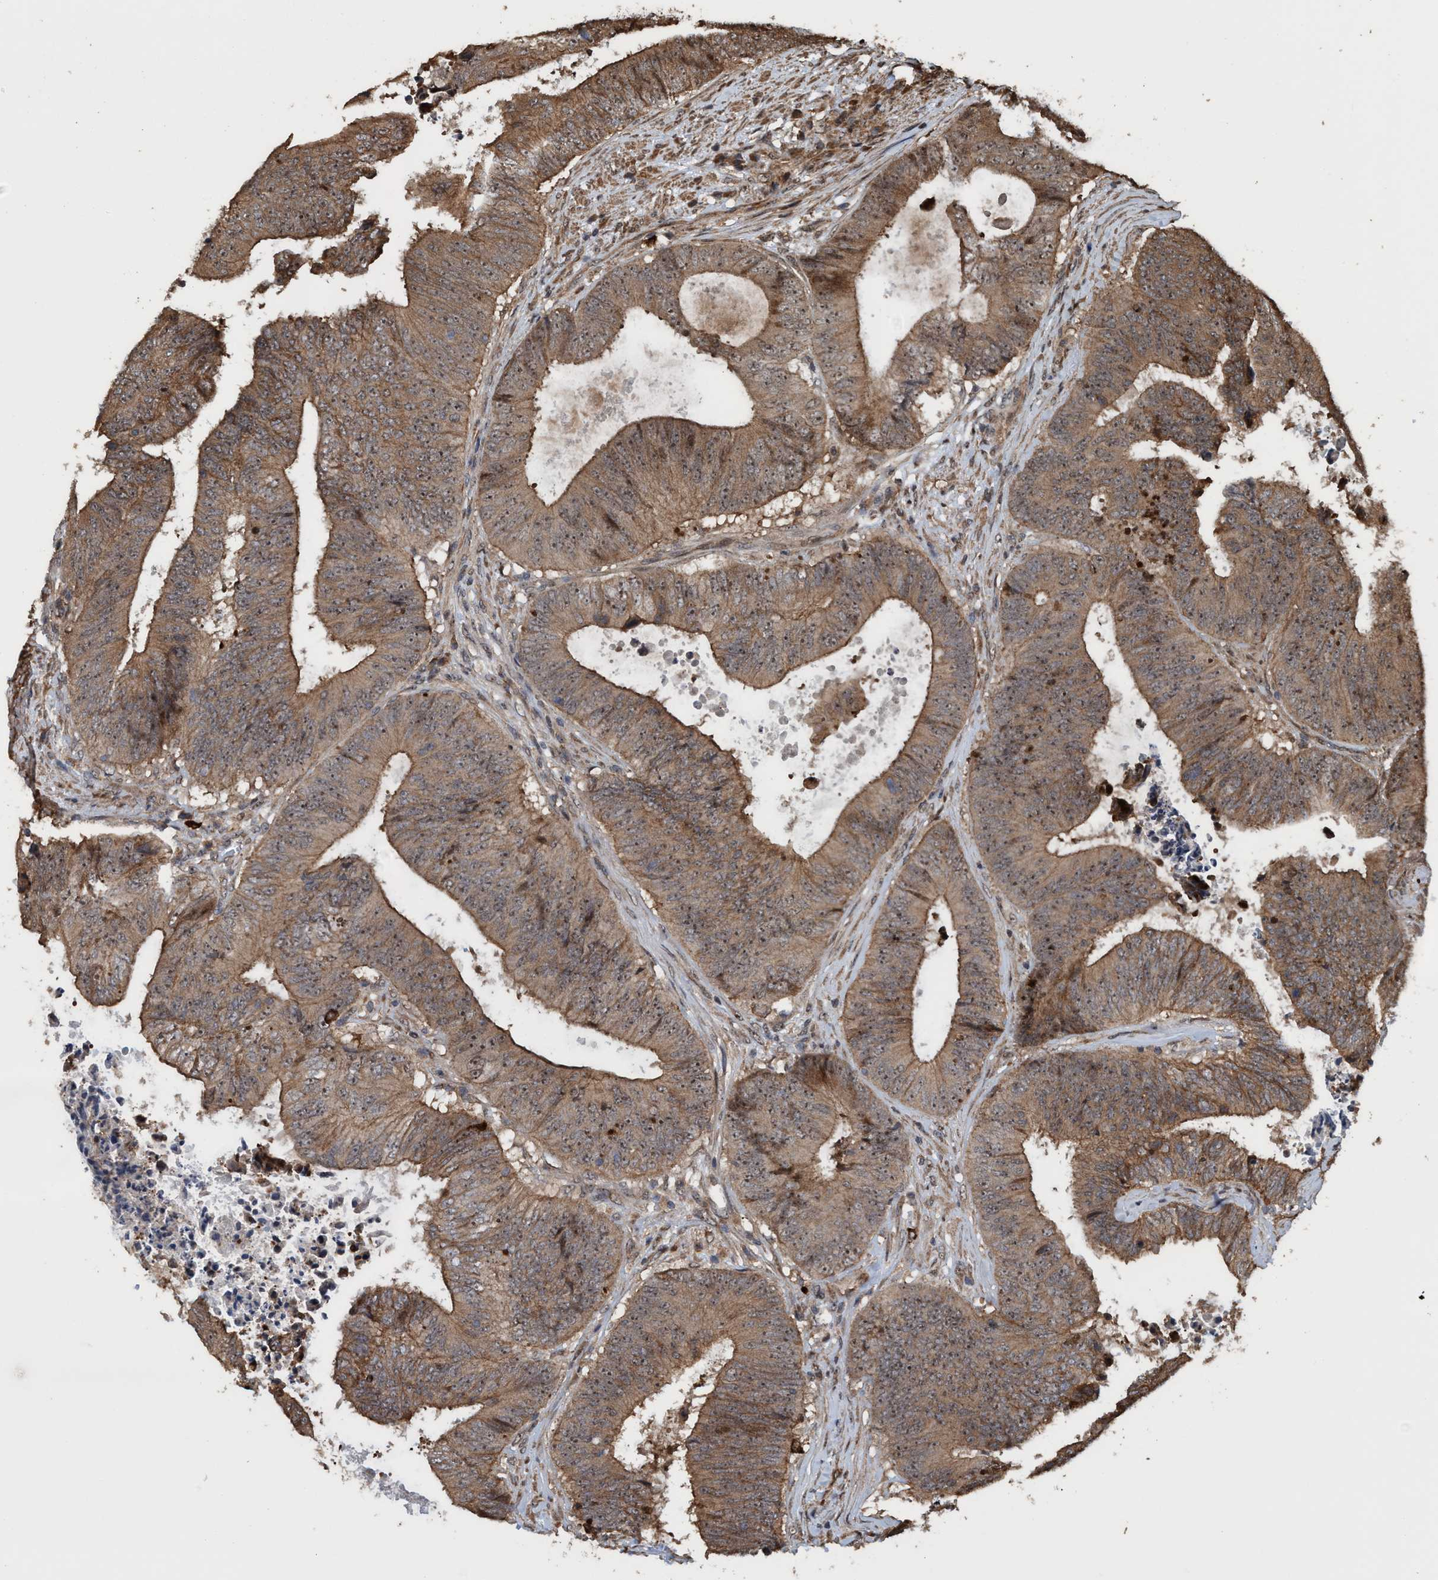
{"staining": {"intensity": "moderate", "quantity": ">75%", "location": "cytoplasmic/membranous,nuclear"}, "tissue": "colorectal cancer", "cell_type": "Tumor cells", "image_type": "cancer", "snomed": [{"axis": "morphology", "description": "Adenocarcinoma, NOS"}, {"axis": "topography", "description": "Rectum"}], "caption": "Immunohistochemistry of human colorectal cancer reveals medium levels of moderate cytoplasmic/membranous and nuclear positivity in approximately >75% of tumor cells.", "gene": "TRPC7", "patient": {"sex": "male", "age": 72}}